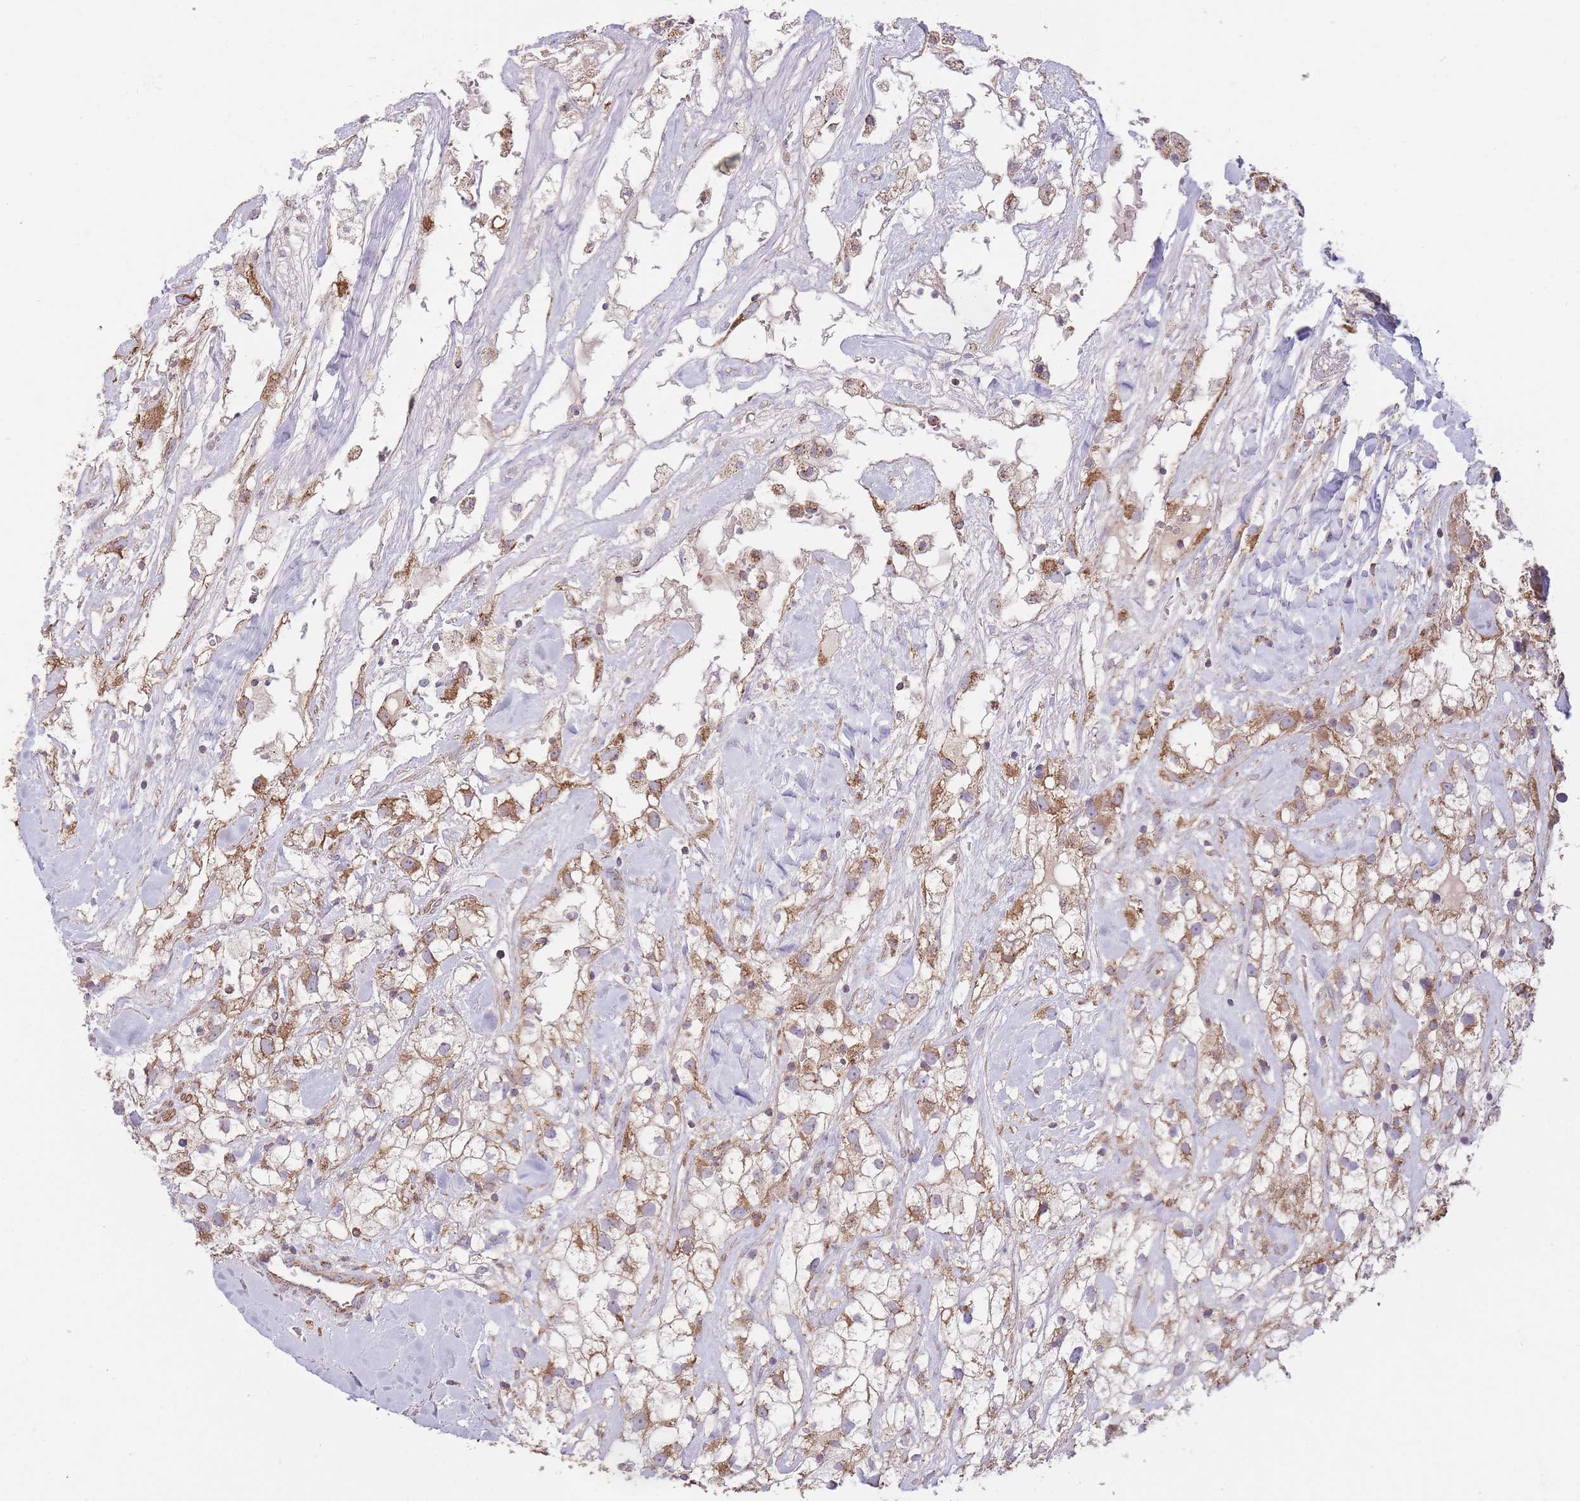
{"staining": {"intensity": "moderate", "quantity": ">75%", "location": "cytoplasmic/membranous"}, "tissue": "renal cancer", "cell_type": "Tumor cells", "image_type": "cancer", "snomed": [{"axis": "morphology", "description": "Adenocarcinoma, NOS"}, {"axis": "topography", "description": "Kidney"}], "caption": "A high-resolution image shows IHC staining of renal cancer (adenocarcinoma), which displays moderate cytoplasmic/membranous staining in about >75% of tumor cells. Using DAB (brown) and hematoxylin (blue) stains, captured at high magnification using brightfield microscopy.", "gene": "KIF16B", "patient": {"sex": "male", "age": 59}}